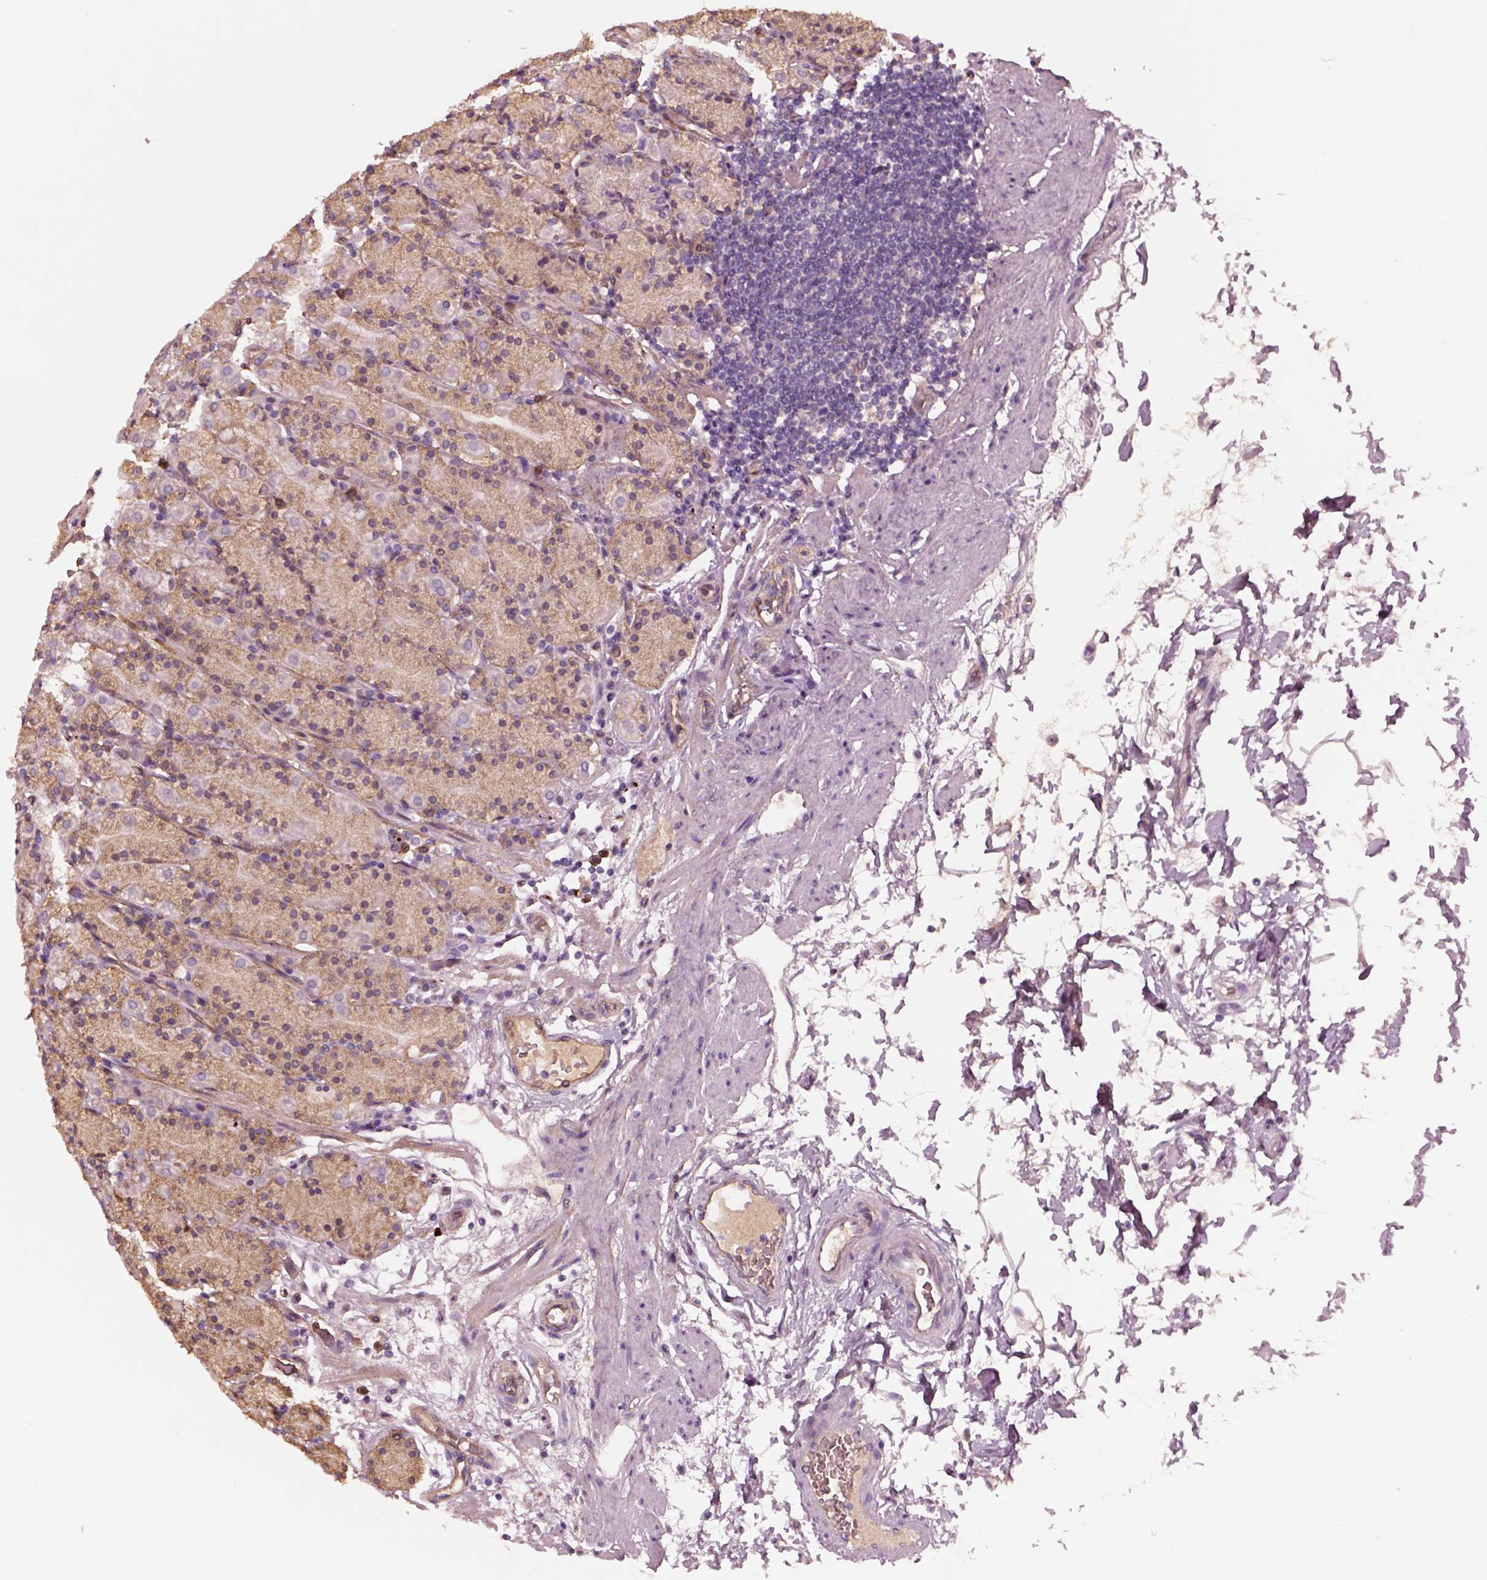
{"staining": {"intensity": "weak", "quantity": "<25%", "location": "cytoplasmic/membranous"}, "tissue": "stomach", "cell_type": "Glandular cells", "image_type": "normal", "snomed": [{"axis": "morphology", "description": "Normal tissue, NOS"}, {"axis": "topography", "description": "Stomach, upper"}, {"axis": "topography", "description": "Stomach"}], "caption": "High power microscopy histopathology image of an immunohistochemistry (IHC) image of benign stomach, revealing no significant expression in glandular cells. (DAB immunohistochemistry (IHC) with hematoxylin counter stain).", "gene": "HTR1B", "patient": {"sex": "male", "age": 62}}